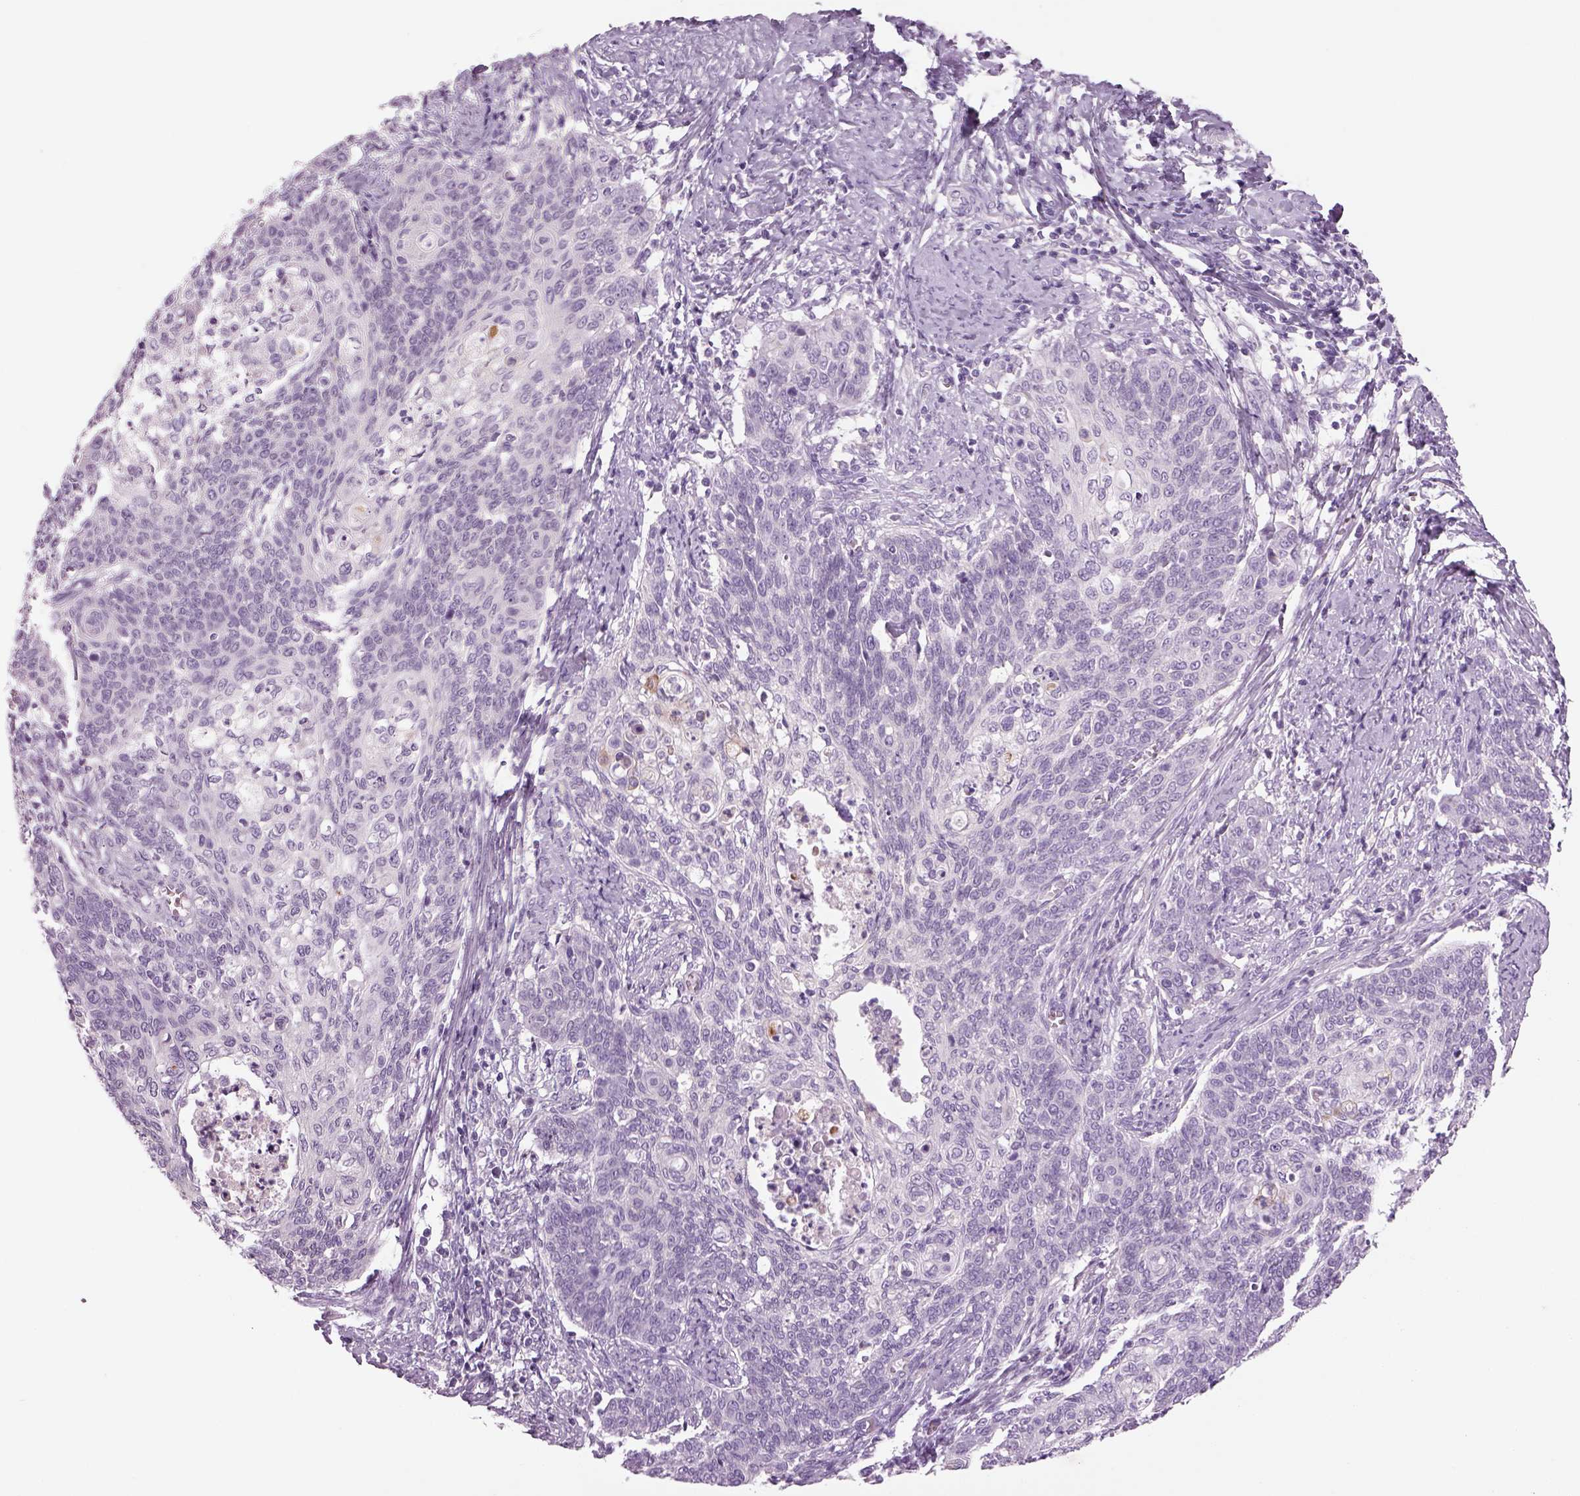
{"staining": {"intensity": "negative", "quantity": "none", "location": "none"}, "tissue": "cervical cancer", "cell_type": "Tumor cells", "image_type": "cancer", "snomed": [{"axis": "morphology", "description": "Normal tissue, NOS"}, {"axis": "morphology", "description": "Squamous cell carcinoma, NOS"}, {"axis": "topography", "description": "Cervix"}], "caption": "DAB (3,3'-diaminobenzidine) immunohistochemical staining of squamous cell carcinoma (cervical) displays no significant positivity in tumor cells.", "gene": "MDH1B", "patient": {"sex": "female", "age": 39}}